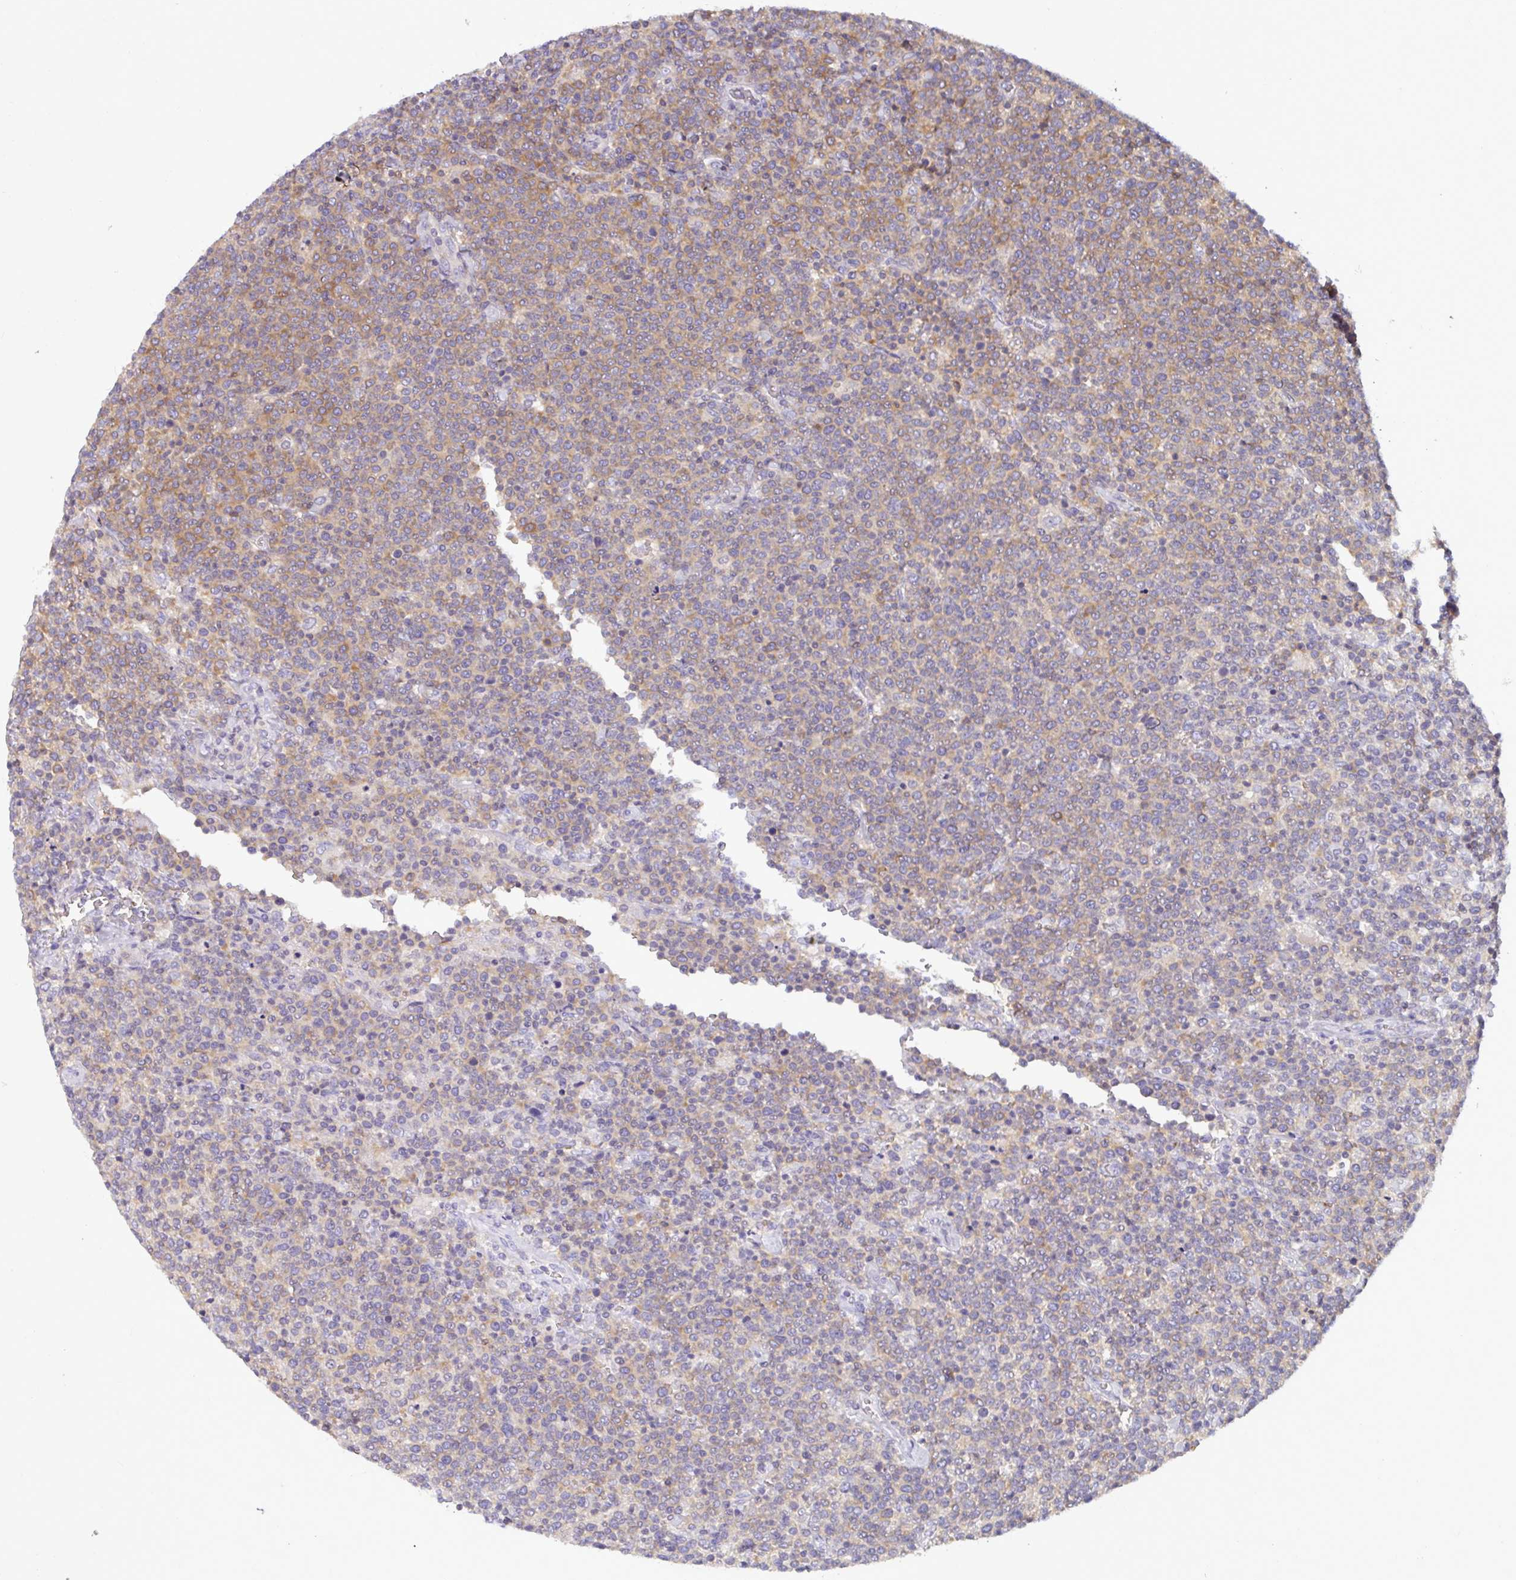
{"staining": {"intensity": "moderate", "quantity": "25%-75%", "location": "cytoplasmic/membranous"}, "tissue": "lymphoma", "cell_type": "Tumor cells", "image_type": "cancer", "snomed": [{"axis": "morphology", "description": "Malignant lymphoma, non-Hodgkin's type, High grade"}, {"axis": "topography", "description": "Lymph node"}], "caption": "Protein expression analysis of lymphoma reveals moderate cytoplasmic/membranous positivity in approximately 25%-75% of tumor cells. The staining was performed using DAB to visualize the protein expression in brown, while the nuclei were stained in blue with hematoxylin (Magnification: 20x).", "gene": "SLC30A6", "patient": {"sex": "male", "age": 61}}